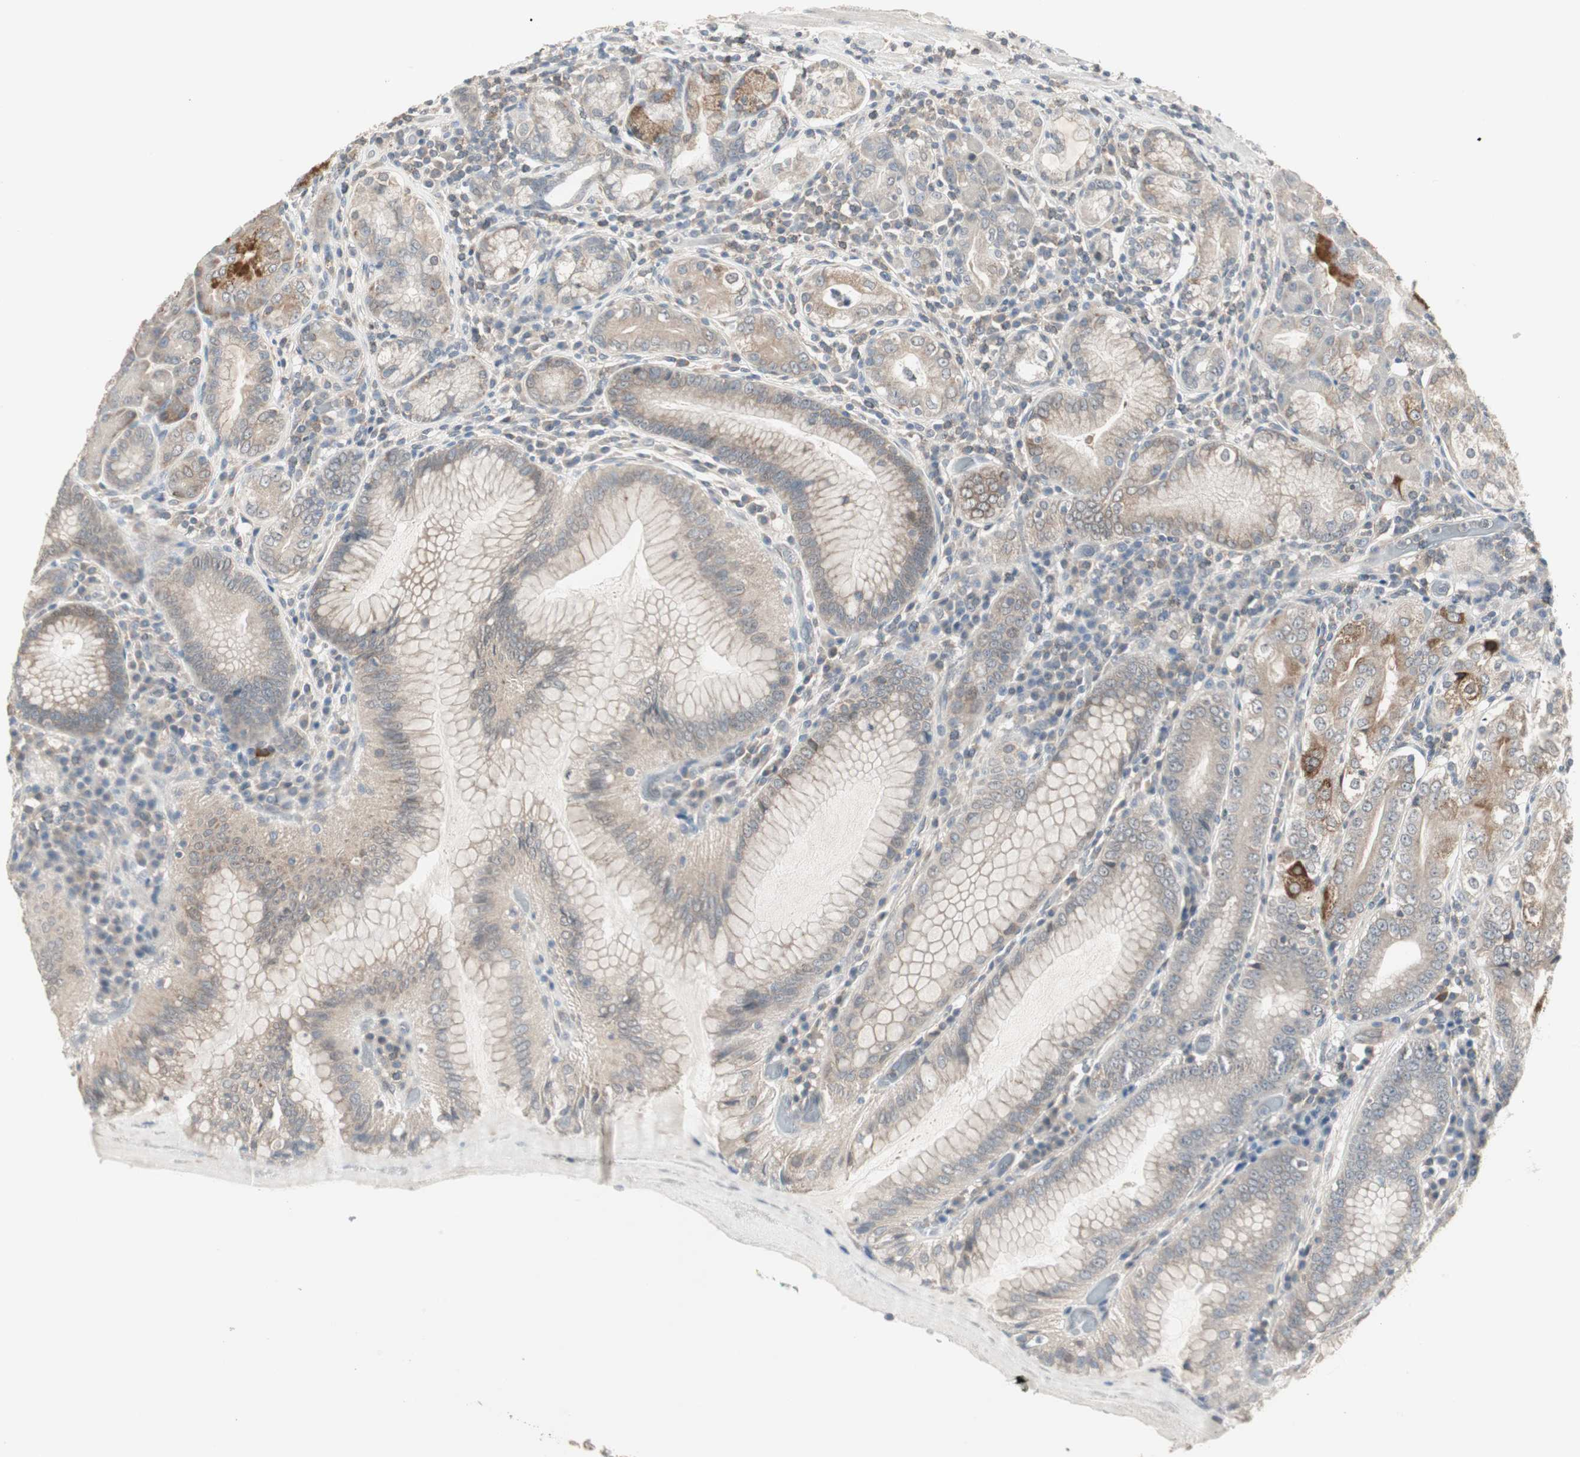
{"staining": {"intensity": "moderate", "quantity": ">75%", "location": "cytoplasmic/membranous"}, "tissue": "stomach", "cell_type": "Glandular cells", "image_type": "normal", "snomed": [{"axis": "morphology", "description": "Normal tissue, NOS"}, {"axis": "topography", "description": "Stomach, lower"}], "caption": "Brown immunohistochemical staining in normal human stomach exhibits moderate cytoplasmic/membranous positivity in about >75% of glandular cells.", "gene": "ZFP36", "patient": {"sex": "female", "age": 76}}